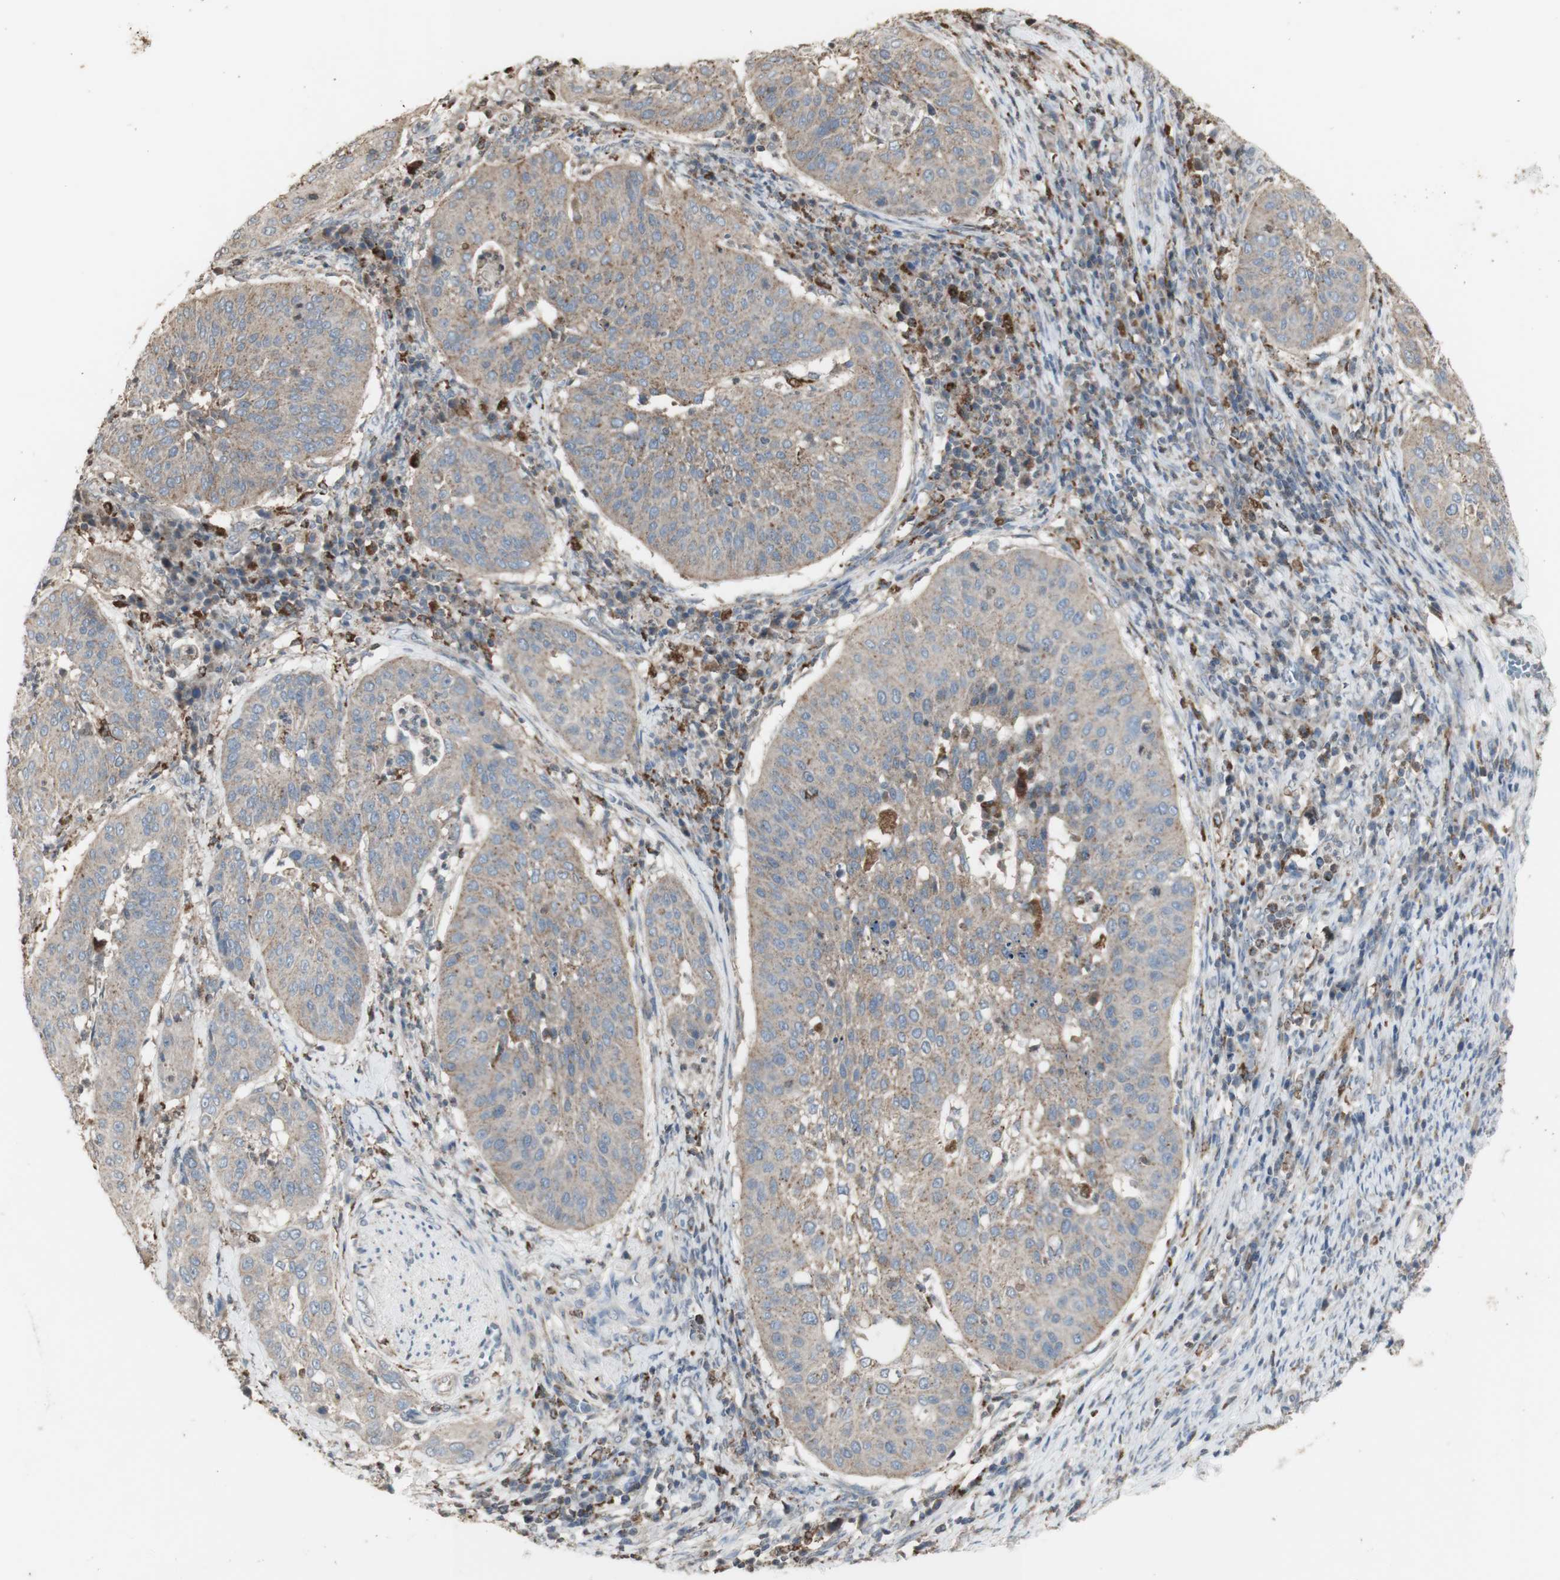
{"staining": {"intensity": "weak", "quantity": ">75%", "location": "cytoplasmic/membranous"}, "tissue": "cervical cancer", "cell_type": "Tumor cells", "image_type": "cancer", "snomed": [{"axis": "morphology", "description": "Normal tissue, NOS"}, {"axis": "morphology", "description": "Squamous cell carcinoma, NOS"}, {"axis": "topography", "description": "Cervix"}], "caption": "This image displays immunohistochemistry (IHC) staining of squamous cell carcinoma (cervical), with low weak cytoplasmic/membranous positivity in about >75% of tumor cells.", "gene": "ATP6V1E1", "patient": {"sex": "female", "age": 39}}